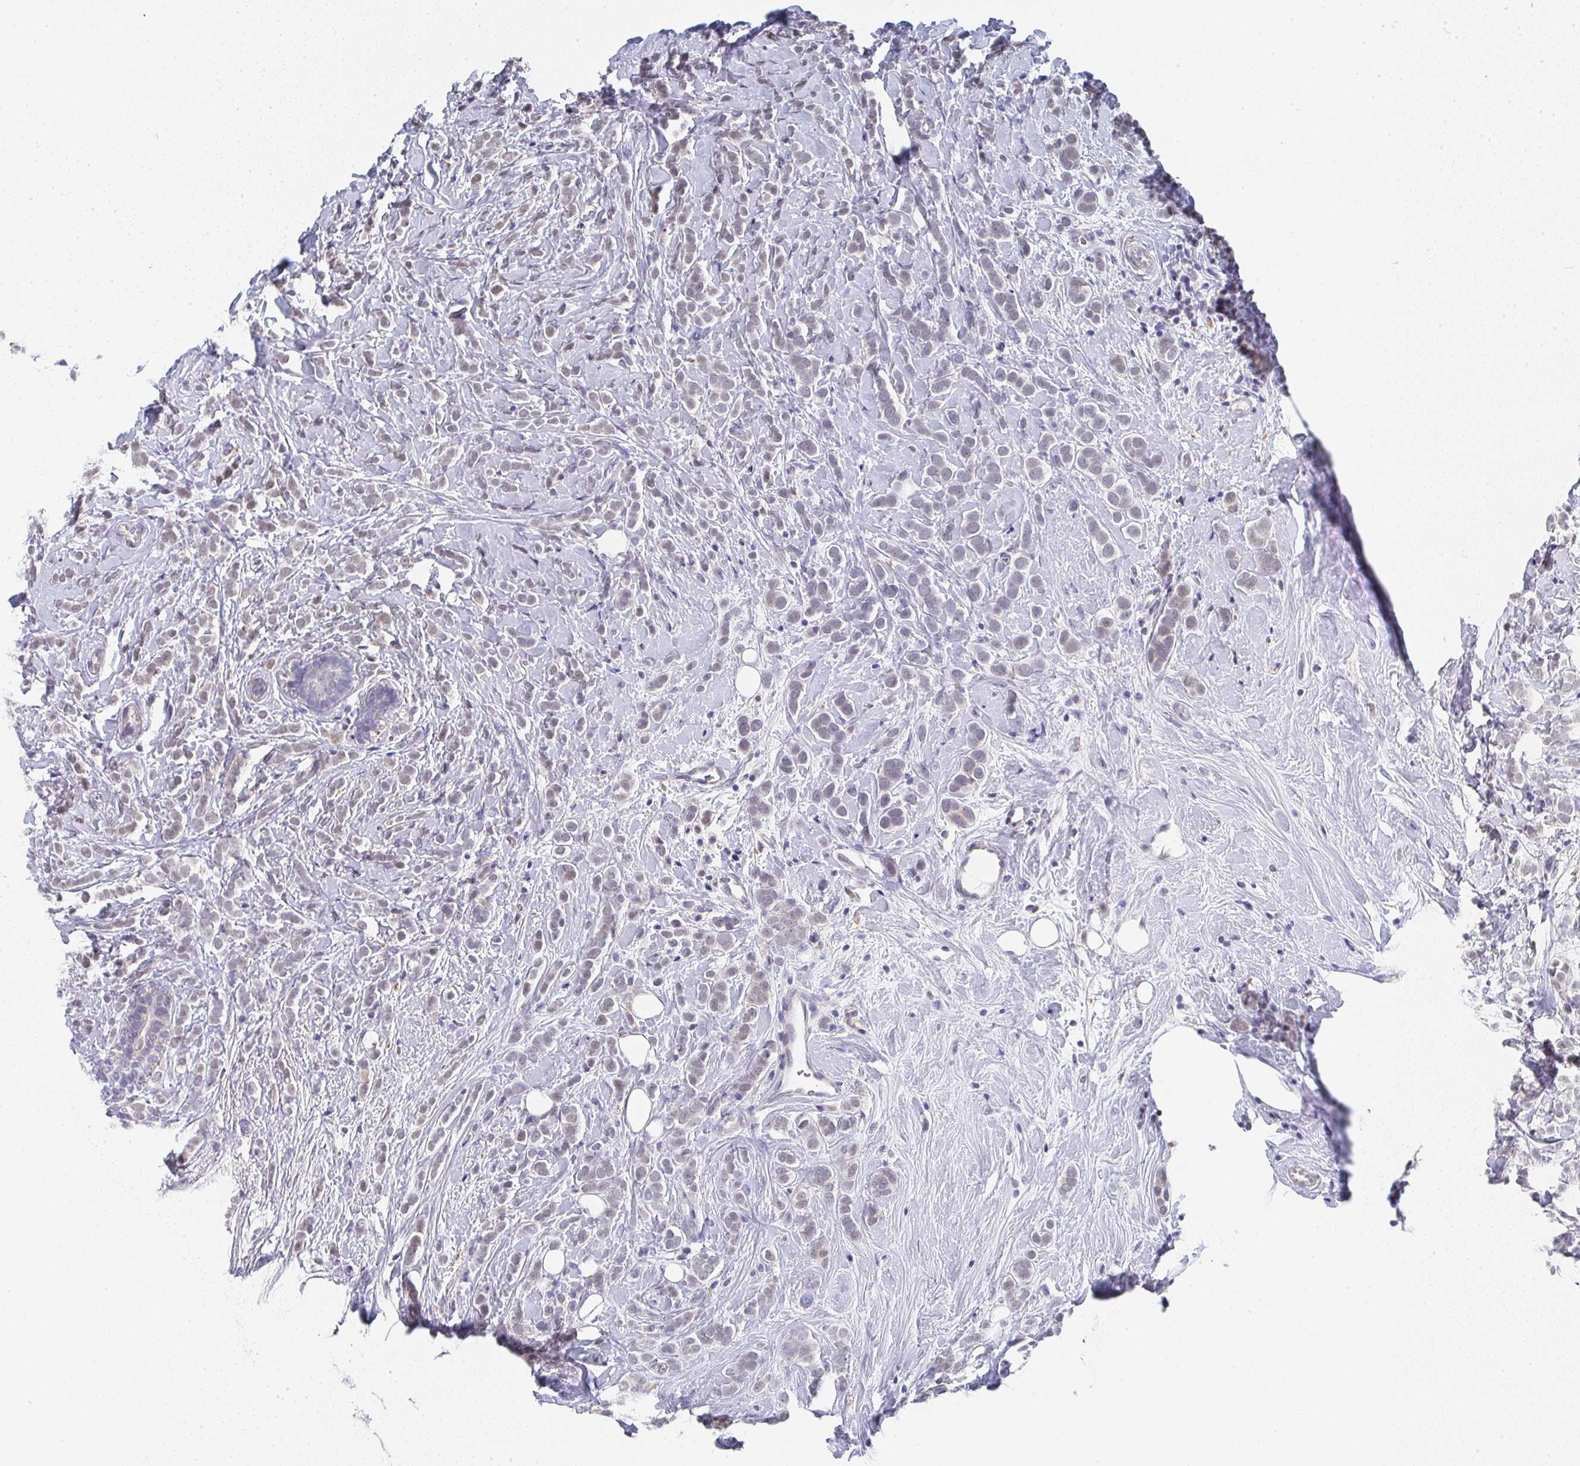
{"staining": {"intensity": "weak", "quantity": "<25%", "location": "cytoplasmic/membranous"}, "tissue": "breast cancer", "cell_type": "Tumor cells", "image_type": "cancer", "snomed": [{"axis": "morphology", "description": "Lobular carcinoma"}, {"axis": "topography", "description": "Breast"}], "caption": "High magnification brightfield microscopy of lobular carcinoma (breast) stained with DAB (3,3'-diaminobenzidine) (brown) and counterstained with hematoxylin (blue): tumor cells show no significant staining.", "gene": "NCF1", "patient": {"sex": "female", "age": 49}}